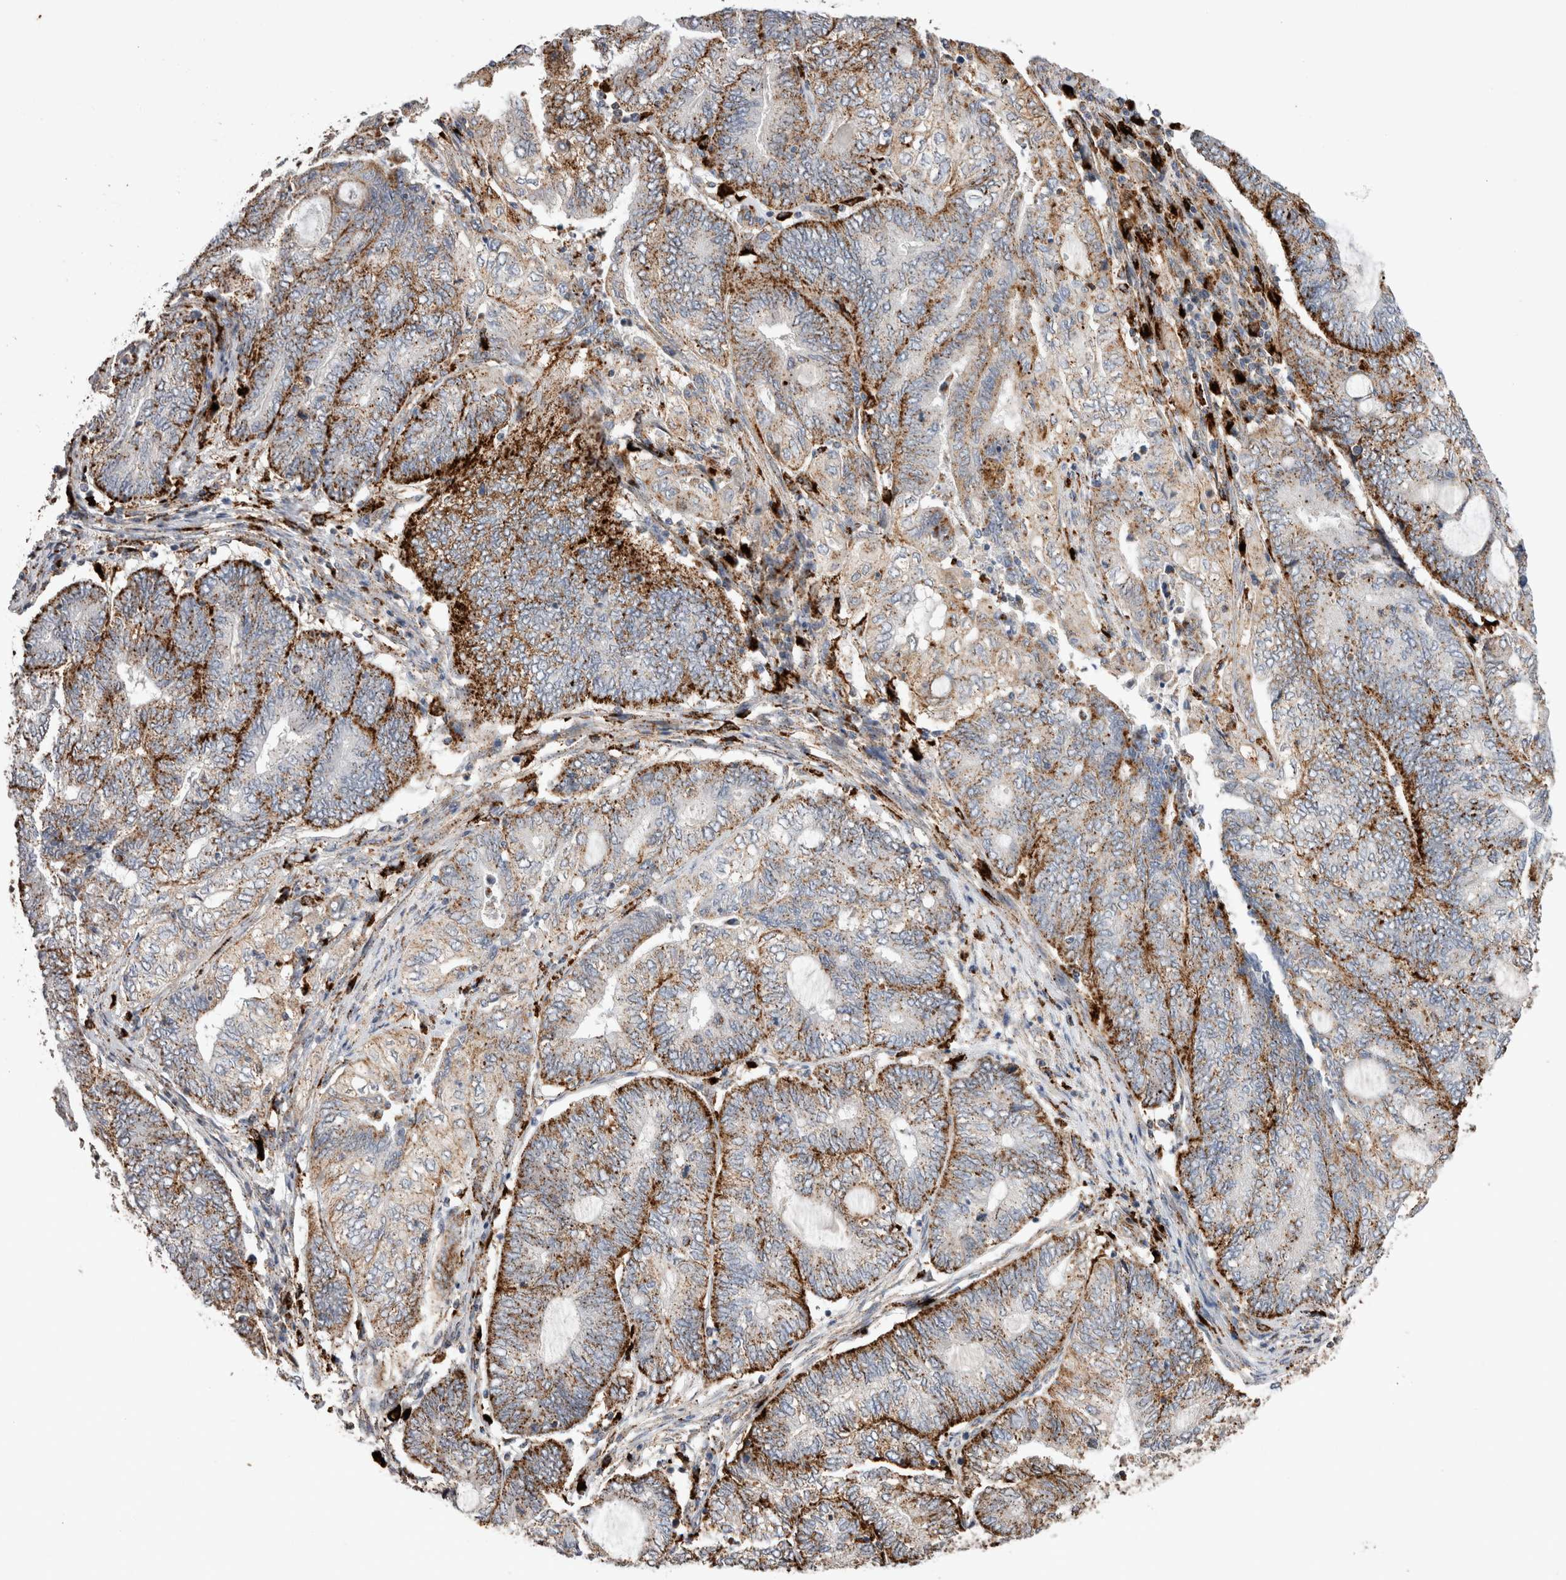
{"staining": {"intensity": "strong", "quantity": ">75%", "location": "cytoplasmic/membranous"}, "tissue": "endometrial cancer", "cell_type": "Tumor cells", "image_type": "cancer", "snomed": [{"axis": "morphology", "description": "Adenocarcinoma, NOS"}, {"axis": "topography", "description": "Uterus"}, {"axis": "topography", "description": "Endometrium"}], "caption": "Protein analysis of endometrial adenocarcinoma tissue demonstrates strong cytoplasmic/membranous positivity in approximately >75% of tumor cells. The staining is performed using DAB brown chromogen to label protein expression. The nuclei are counter-stained blue using hematoxylin.", "gene": "CTSA", "patient": {"sex": "female", "age": 70}}